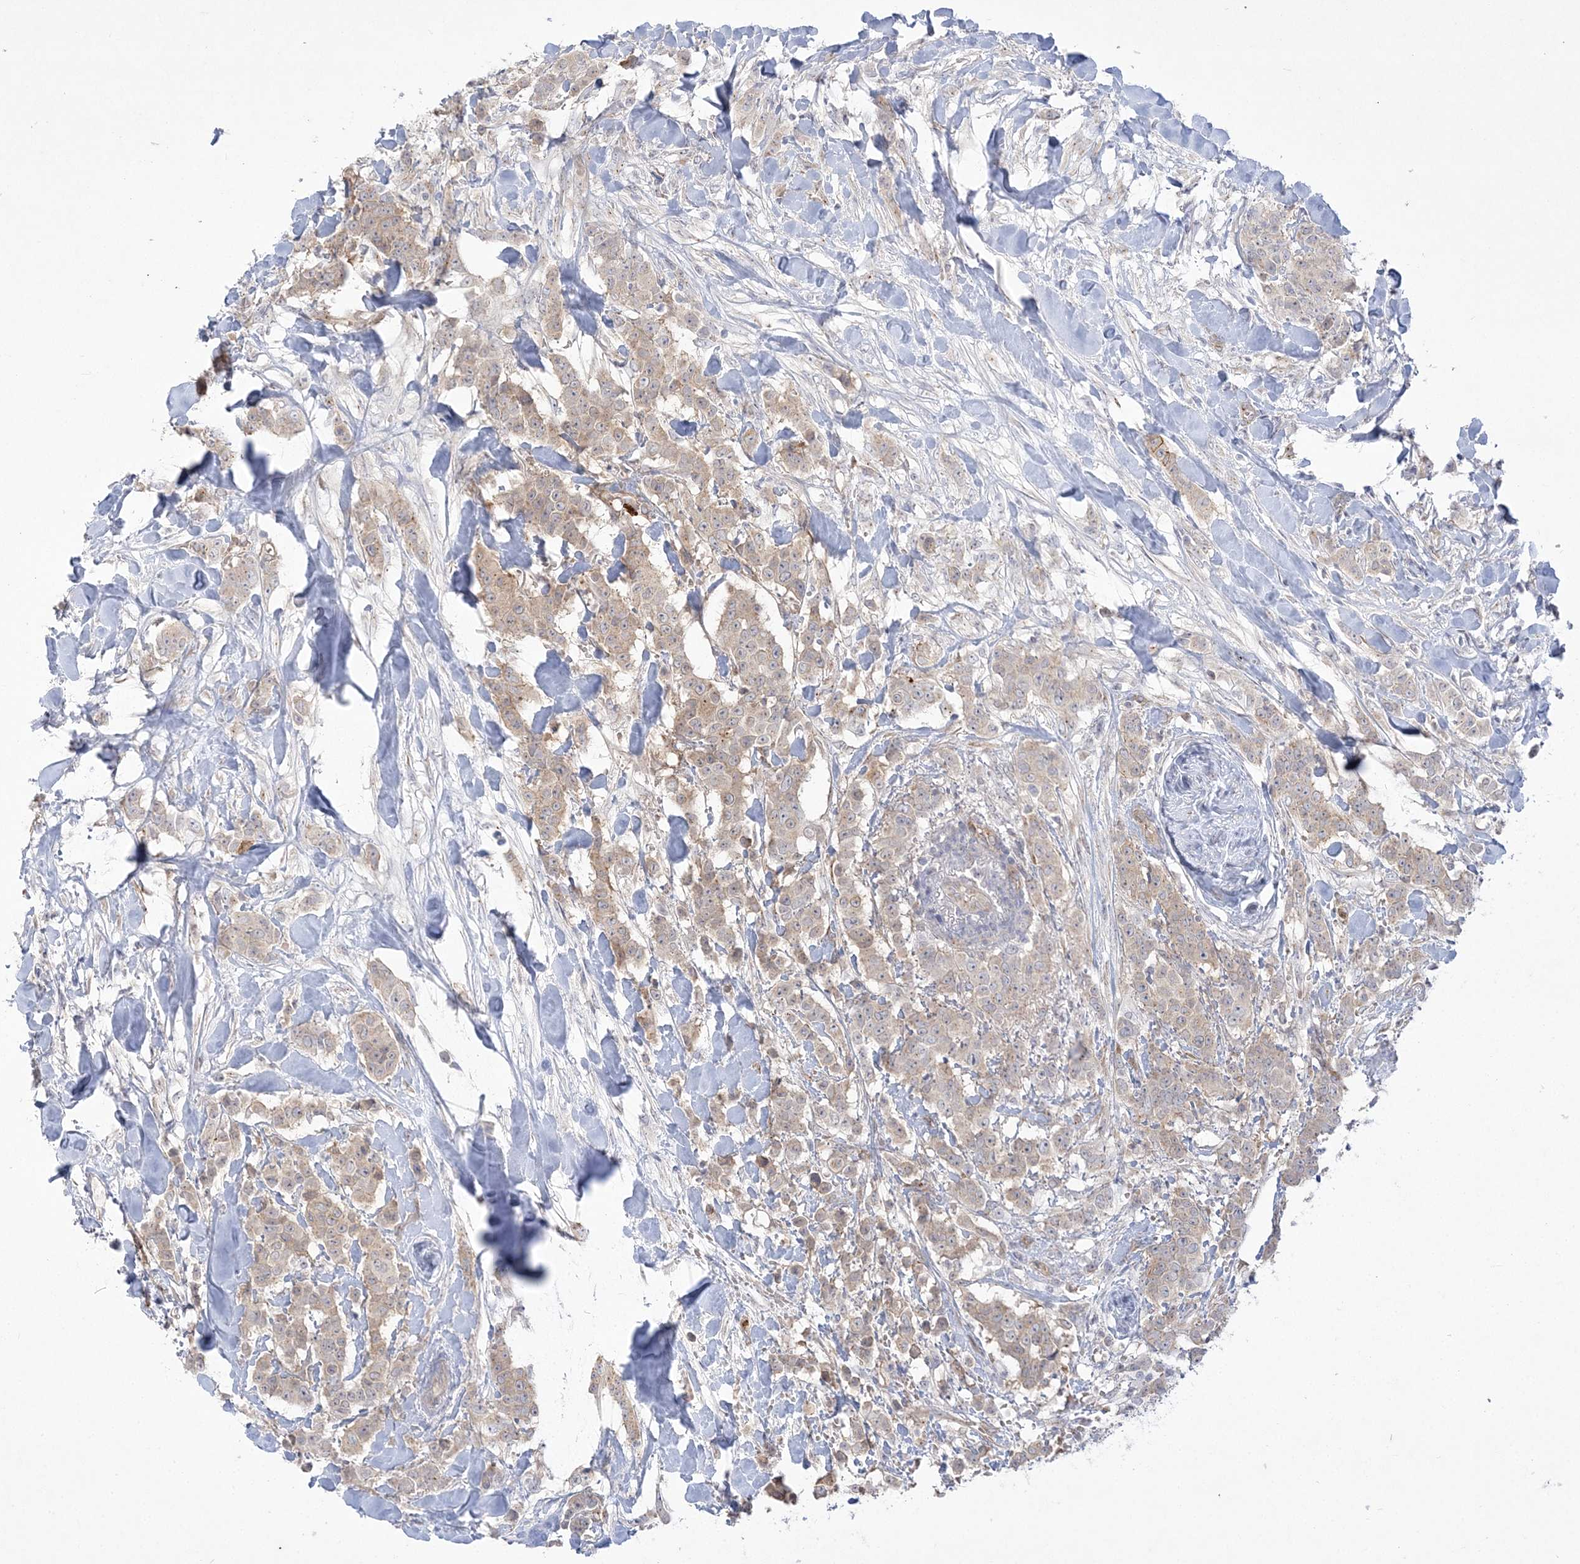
{"staining": {"intensity": "weak", "quantity": ">75%", "location": "cytoplasmic/membranous"}, "tissue": "breast cancer", "cell_type": "Tumor cells", "image_type": "cancer", "snomed": [{"axis": "morphology", "description": "Duct carcinoma"}, {"axis": "topography", "description": "Breast"}], "caption": "Protein staining of breast cancer tissue displays weak cytoplasmic/membranous staining in about >75% of tumor cells. (DAB (3,3'-diaminobenzidine) IHC with brightfield microscopy, high magnification).", "gene": "ADAMTS12", "patient": {"sex": "female", "age": 40}}